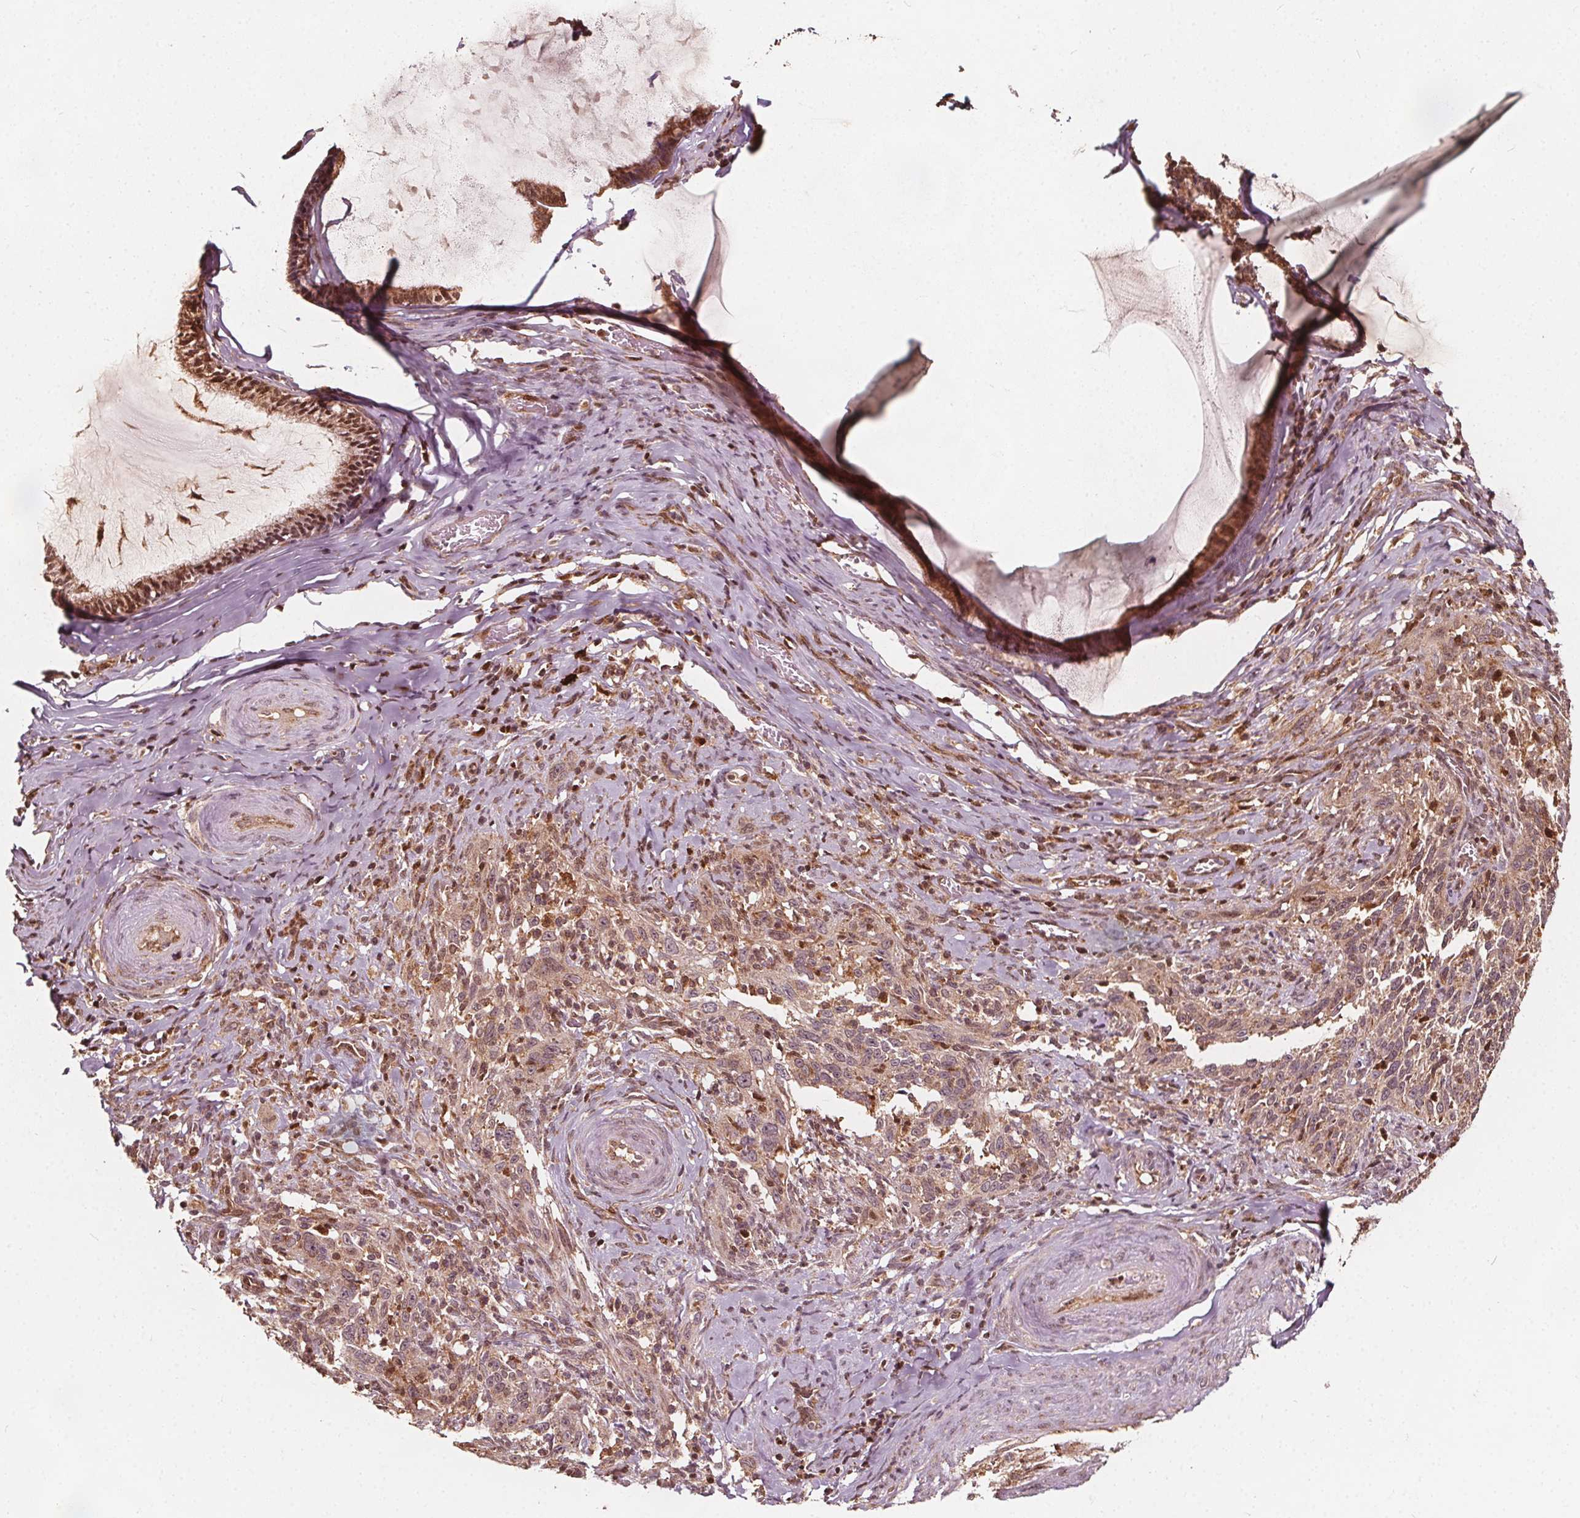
{"staining": {"intensity": "moderate", "quantity": ">75%", "location": "cytoplasmic/membranous,nuclear"}, "tissue": "cervical cancer", "cell_type": "Tumor cells", "image_type": "cancer", "snomed": [{"axis": "morphology", "description": "Squamous cell carcinoma, NOS"}, {"axis": "topography", "description": "Cervix"}], "caption": "This histopathology image shows cervical cancer (squamous cell carcinoma) stained with IHC to label a protein in brown. The cytoplasmic/membranous and nuclear of tumor cells show moderate positivity for the protein. Nuclei are counter-stained blue.", "gene": "AIP", "patient": {"sex": "female", "age": 51}}